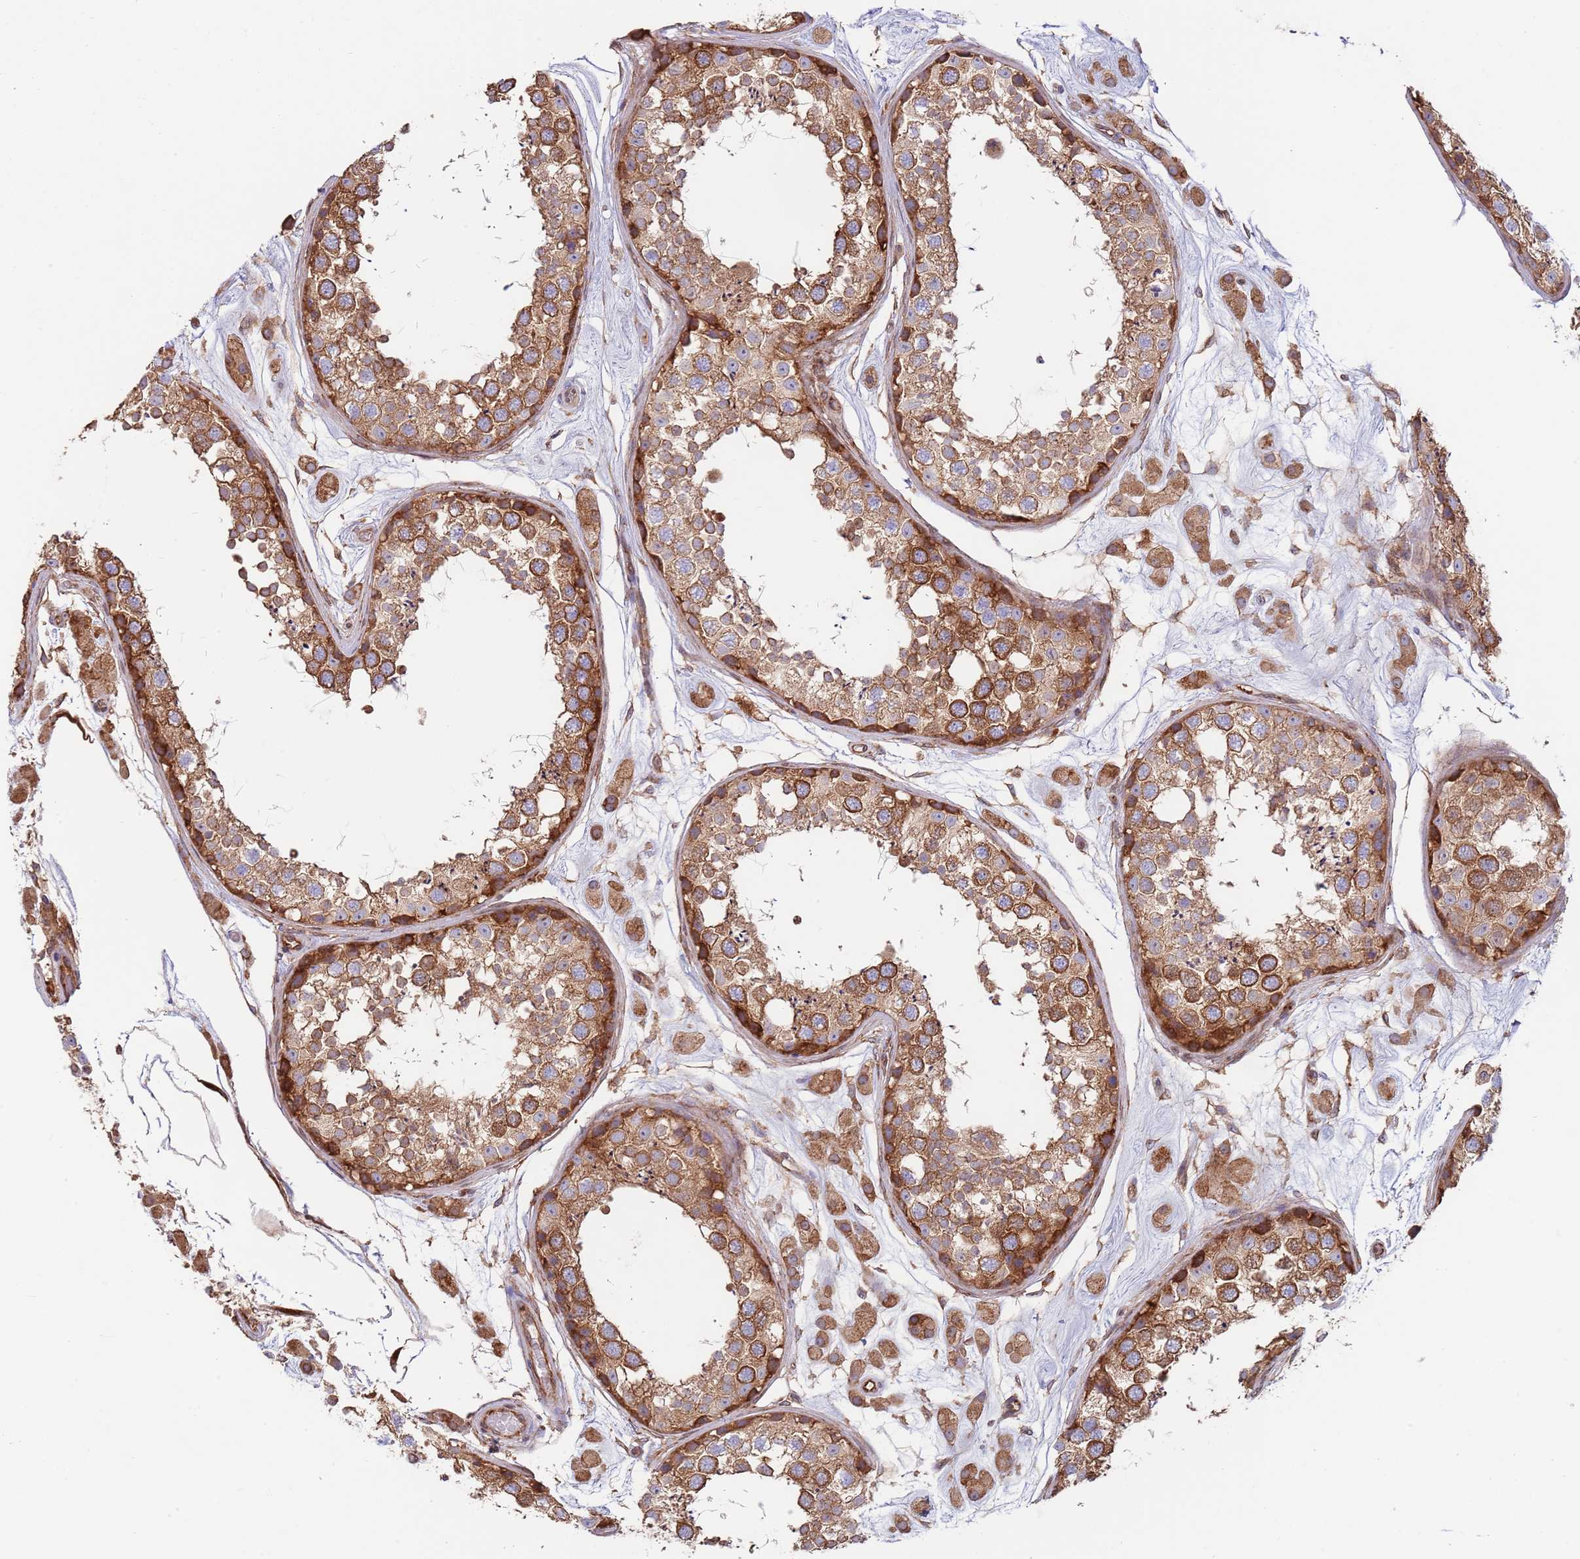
{"staining": {"intensity": "moderate", "quantity": ">75%", "location": "cytoplasmic/membranous"}, "tissue": "testis", "cell_type": "Cells in seminiferous ducts", "image_type": "normal", "snomed": [{"axis": "morphology", "description": "Normal tissue, NOS"}, {"axis": "topography", "description": "Testis"}], "caption": "An immunohistochemistry photomicrograph of normal tissue is shown. Protein staining in brown shows moderate cytoplasmic/membranous positivity in testis within cells in seminiferous ducts.", "gene": "RNF19B", "patient": {"sex": "male", "age": 25}}